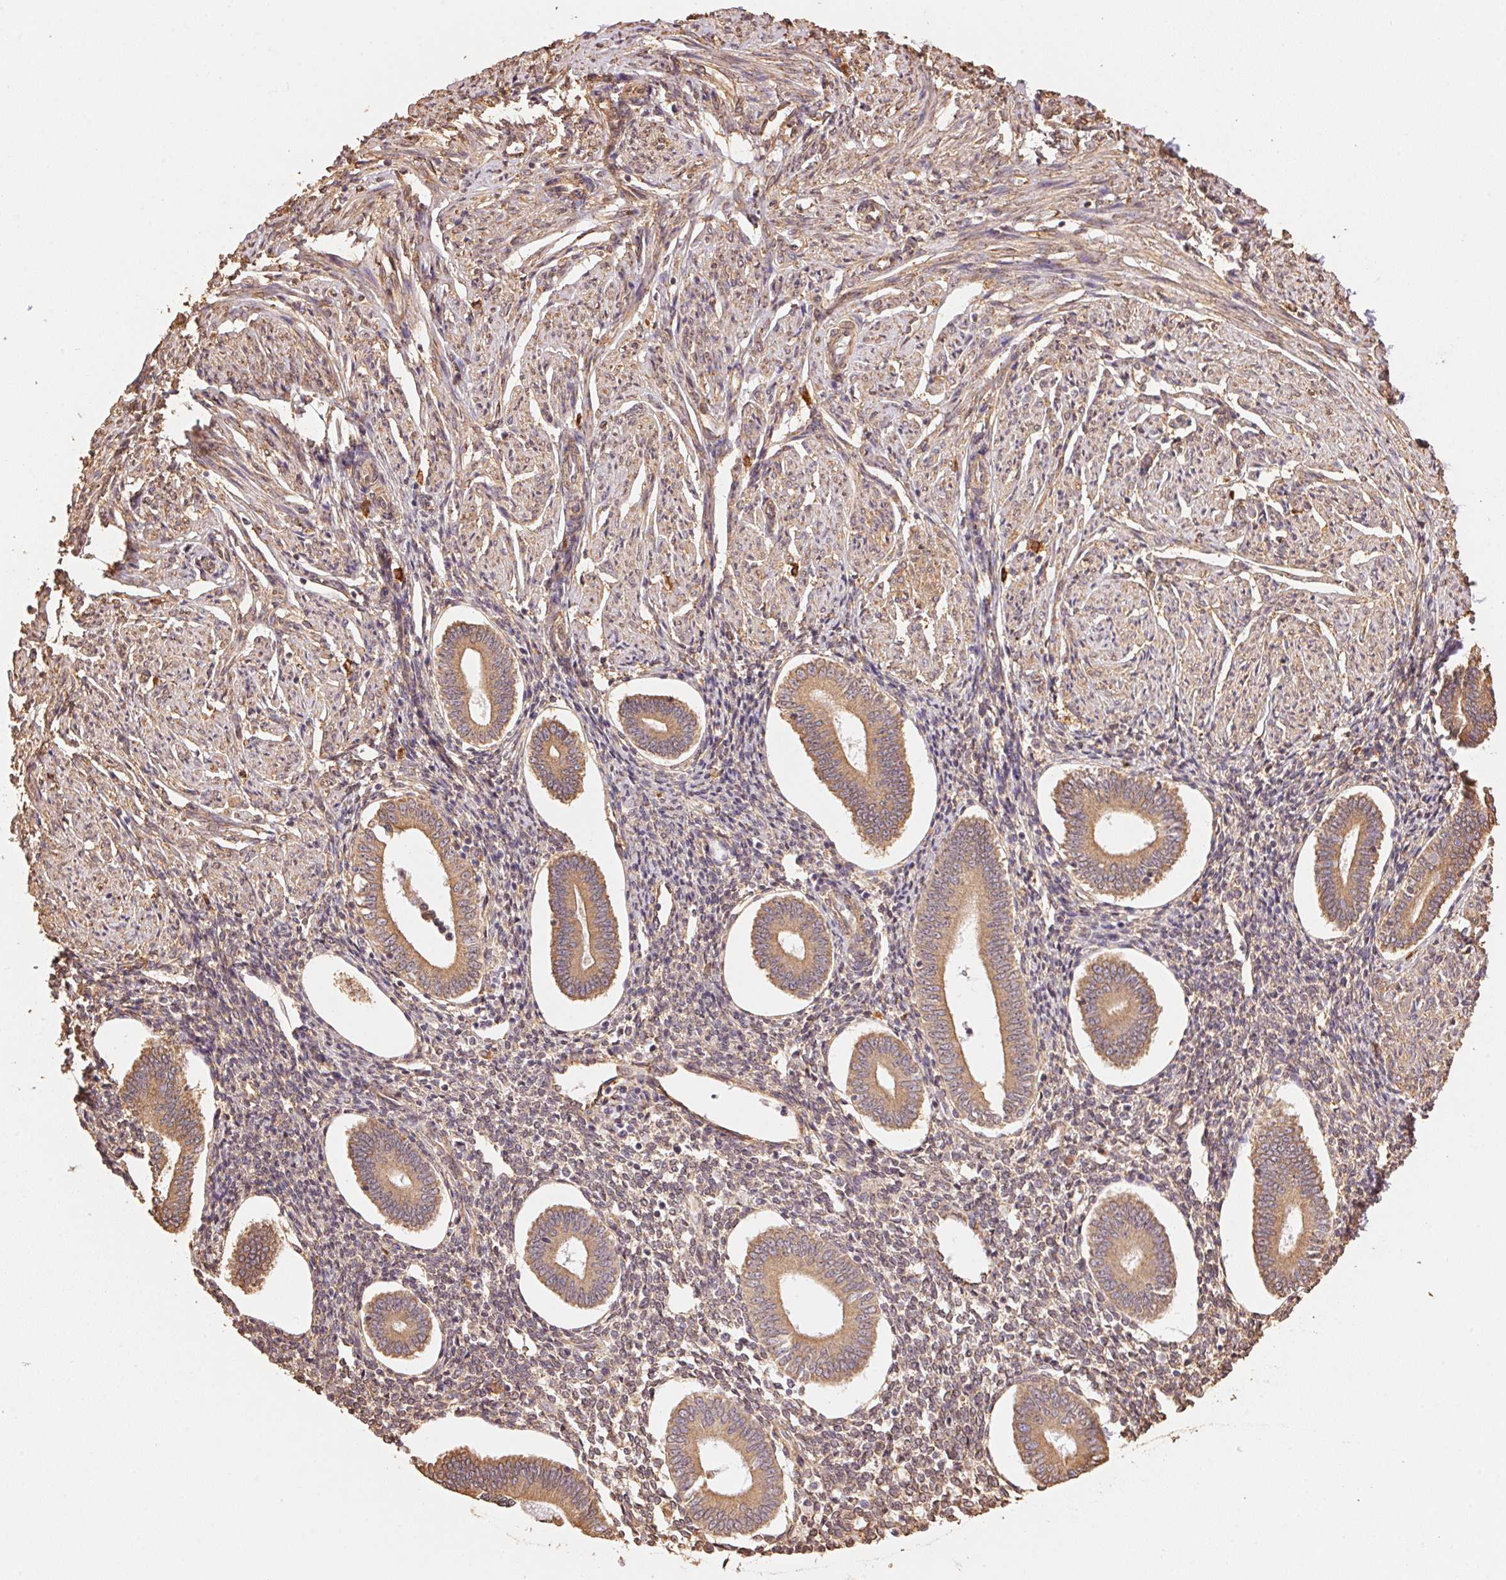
{"staining": {"intensity": "weak", "quantity": ">75%", "location": "cytoplasmic/membranous"}, "tissue": "endometrium", "cell_type": "Cells in endometrial stroma", "image_type": "normal", "snomed": [{"axis": "morphology", "description": "Normal tissue, NOS"}, {"axis": "topography", "description": "Endometrium"}], "caption": "Immunohistochemistry of benign human endometrium exhibits low levels of weak cytoplasmic/membranous staining in approximately >75% of cells in endometrial stroma. The staining was performed using DAB (3,3'-diaminobenzidine) to visualize the protein expression in brown, while the nuclei were stained in blue with hematoxylin (Magnification: 20x).", "gene": "C6orf163", "patient": {"sex": "female", "age": 40}}